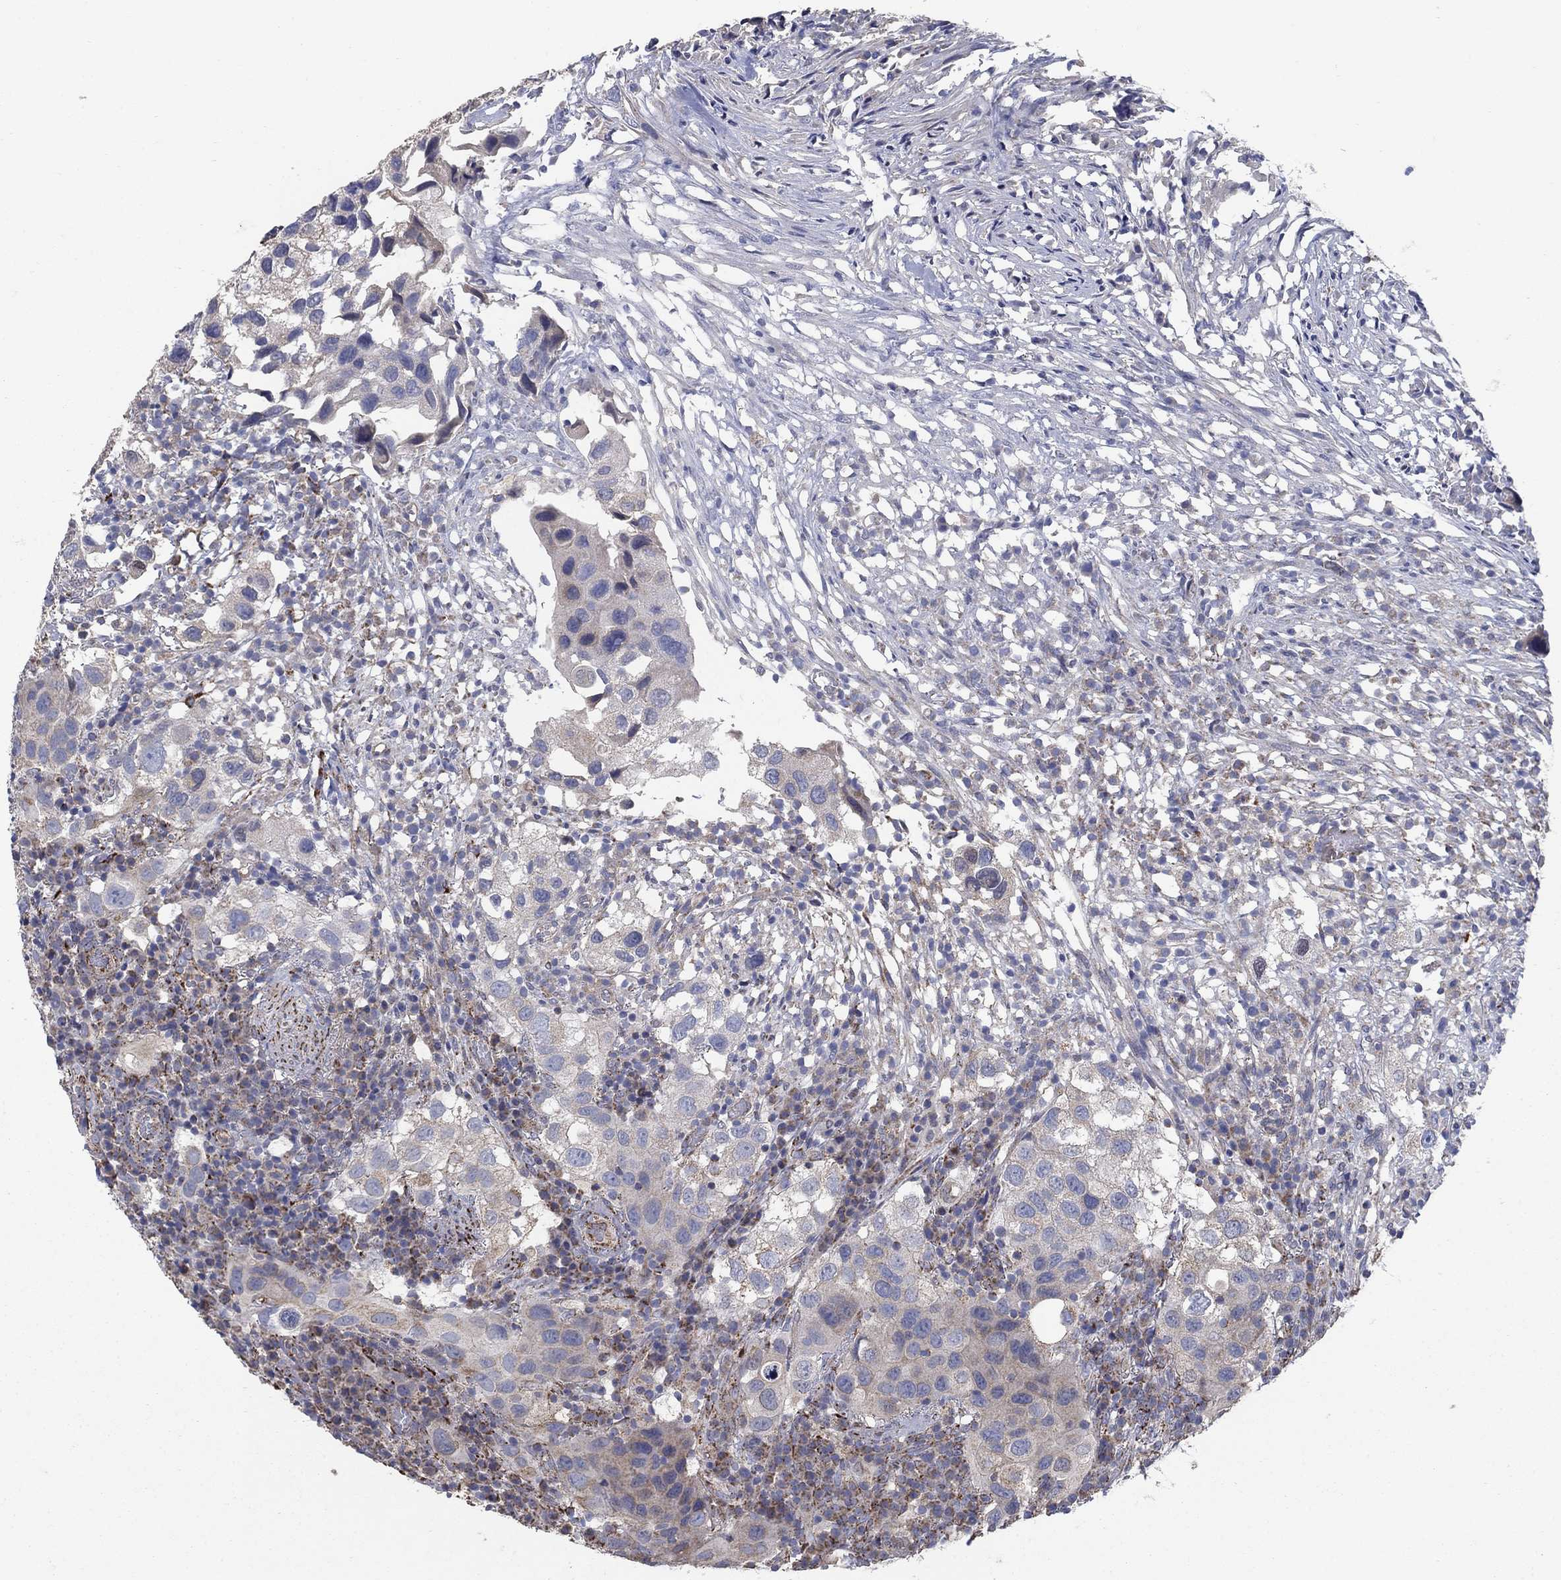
{"staining": {"intensity": "weak", "quantity": "25%-75%", "location": "cytoplasmic/membranous"}, "tissue": "urothelial cancer", "cell_type": "Tumor cells", "image_type": "cancer", "snomed": [{"axis": "morphology", "description": "Urothelial carcinoma, High grade"}, {"axis": "topography", "description": "Urinary bladder"}], "caption": "DAB (3,3'-diaminobenzidine) immunohistochemical staining of human urothelial cancer reveals weak cytoplasmic/membranous protein expression in about 25%-75% of tumor cells.", "gene": "PNPLA2", "patient": {"sex": "male", "age": 79}}